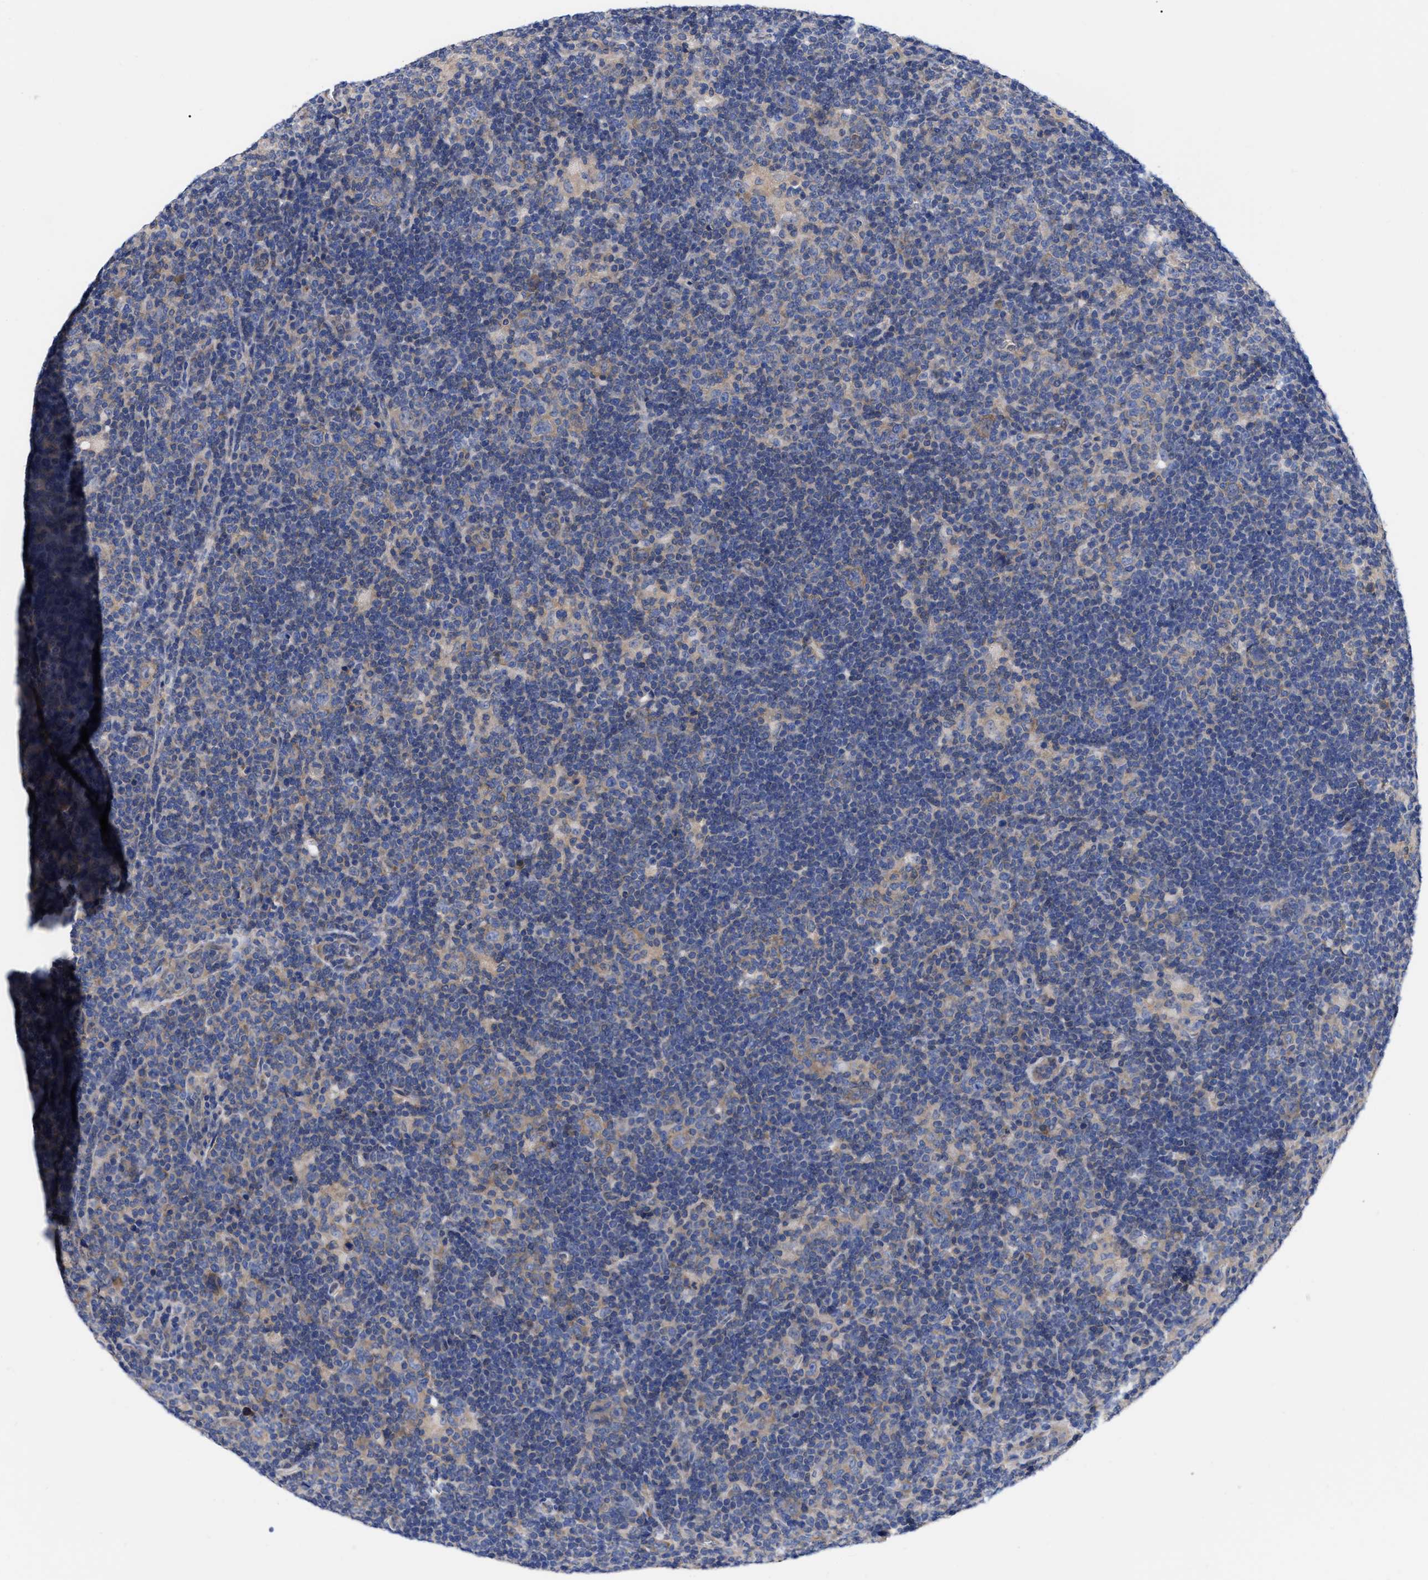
{"staining": {"intensity": "moderate", "quantity": ">75%", "location": "cytoplasmic/membranous"}, "tissue": "lymphoma", "cell_type": "Tumor cells", "image_type": "cancer", "snomed": [{"axis": "morphology", "description": "Hodgkin's disease, NOS"}, {"axis": "topography", "description": "Lymph node"}], "caption": "This is a histology image of IHC staining of lymphoma, which shows moderate staining in the cytoplasmic/membranous of tumor cells.", "gene": "RBKS", "patient": {"sex": "female", "age": 57}}